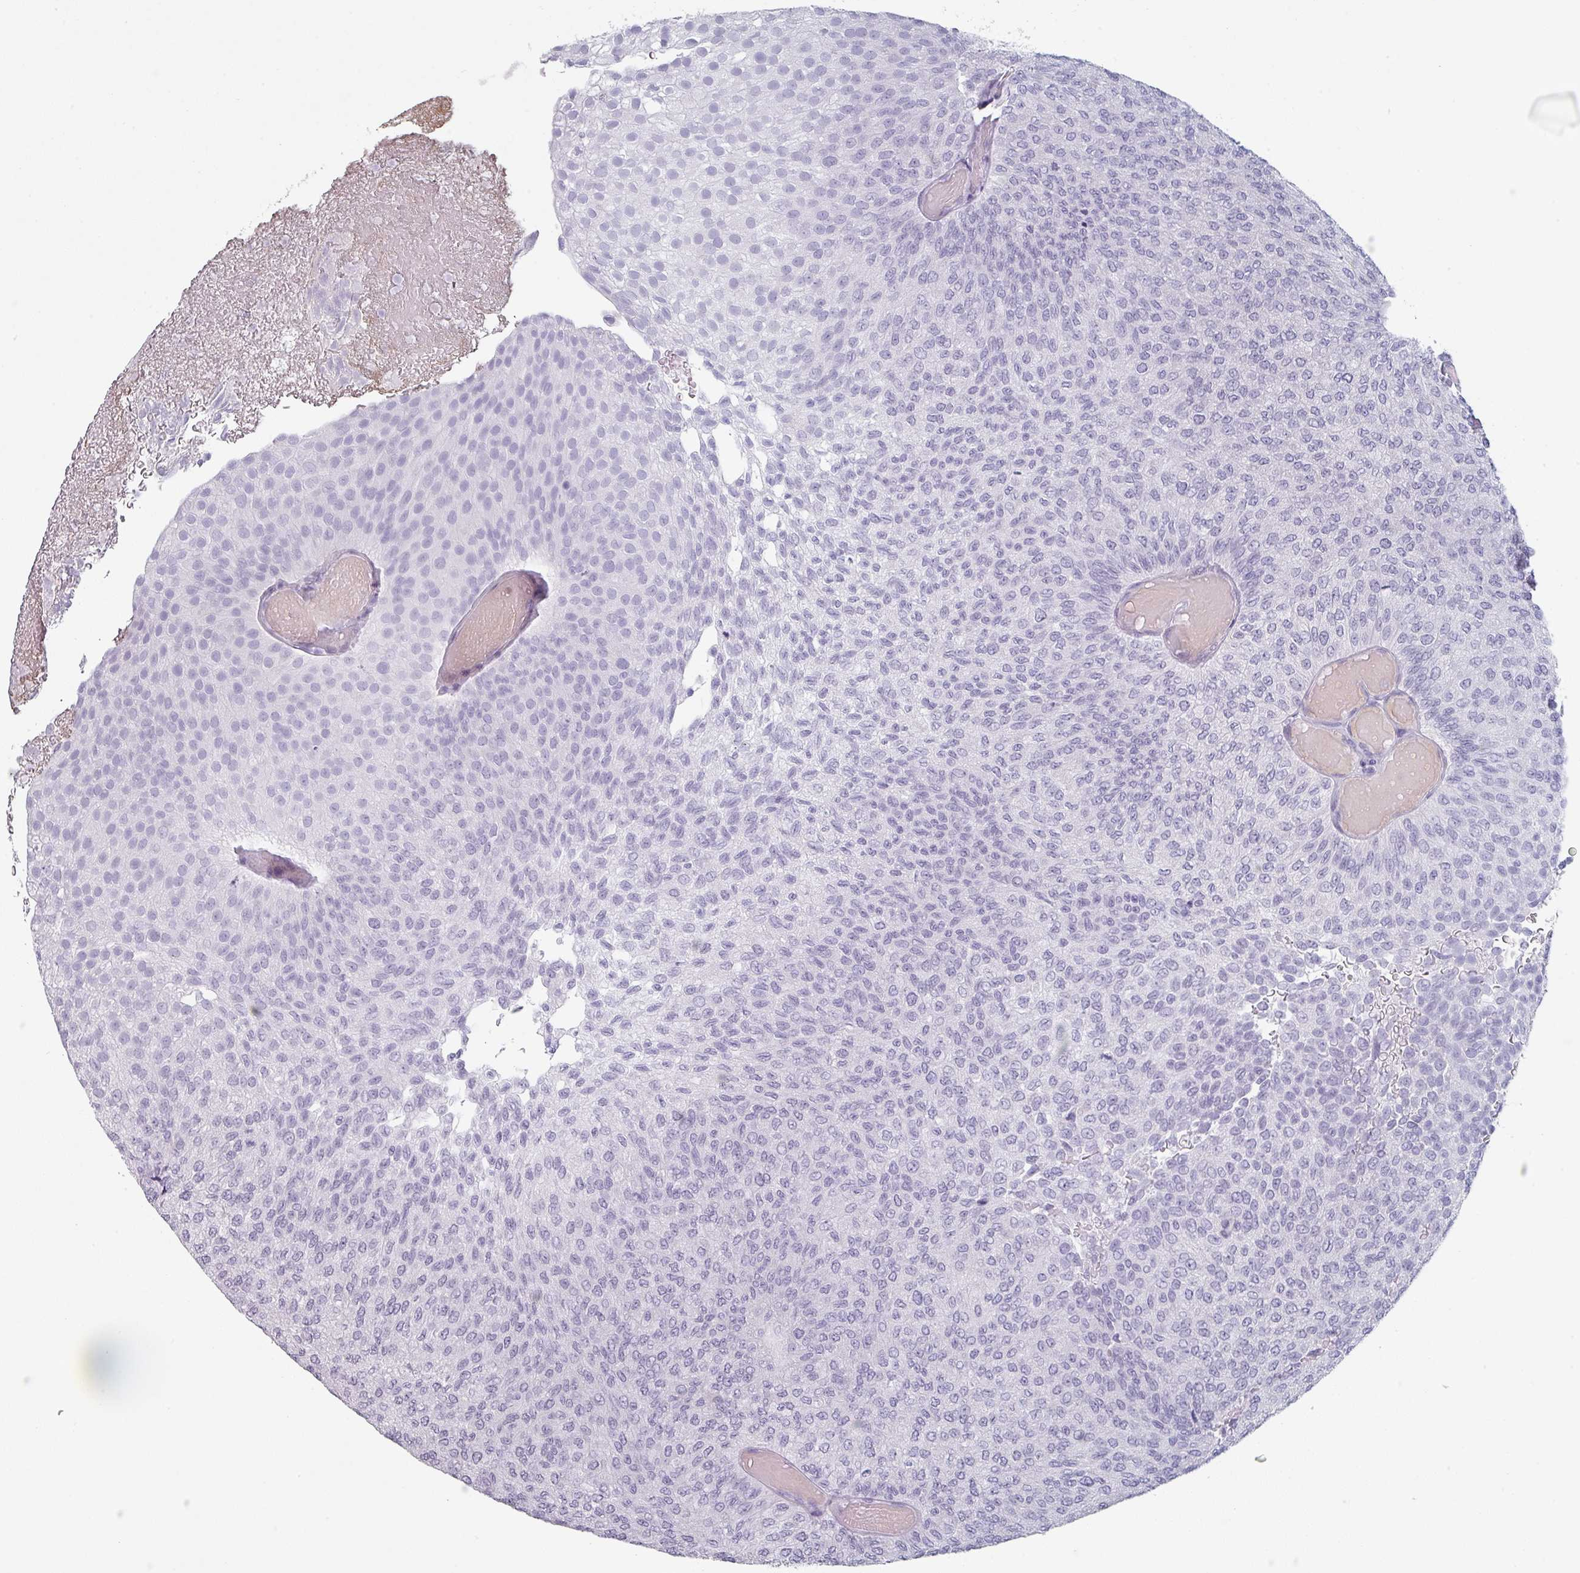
{"staining": {"intensity": "negative", "quantity": "none", "location": "none"}, "tissue": "urothelial cancer", "cell_type": "Tumor cells", "image_type": "cancer", "snomed": [{"axis": "morphology", "description": "Urothelial carcinoma, Low grade"}, {"axis": "topography", "description": "Urinary bladder"}], "caption": "Immunohistochemical staining of human urothelial cancer reveals no significant expression in tumor cells.", "gene": "SLC35G2", "patient": {"sex": "male", "age": 78}}